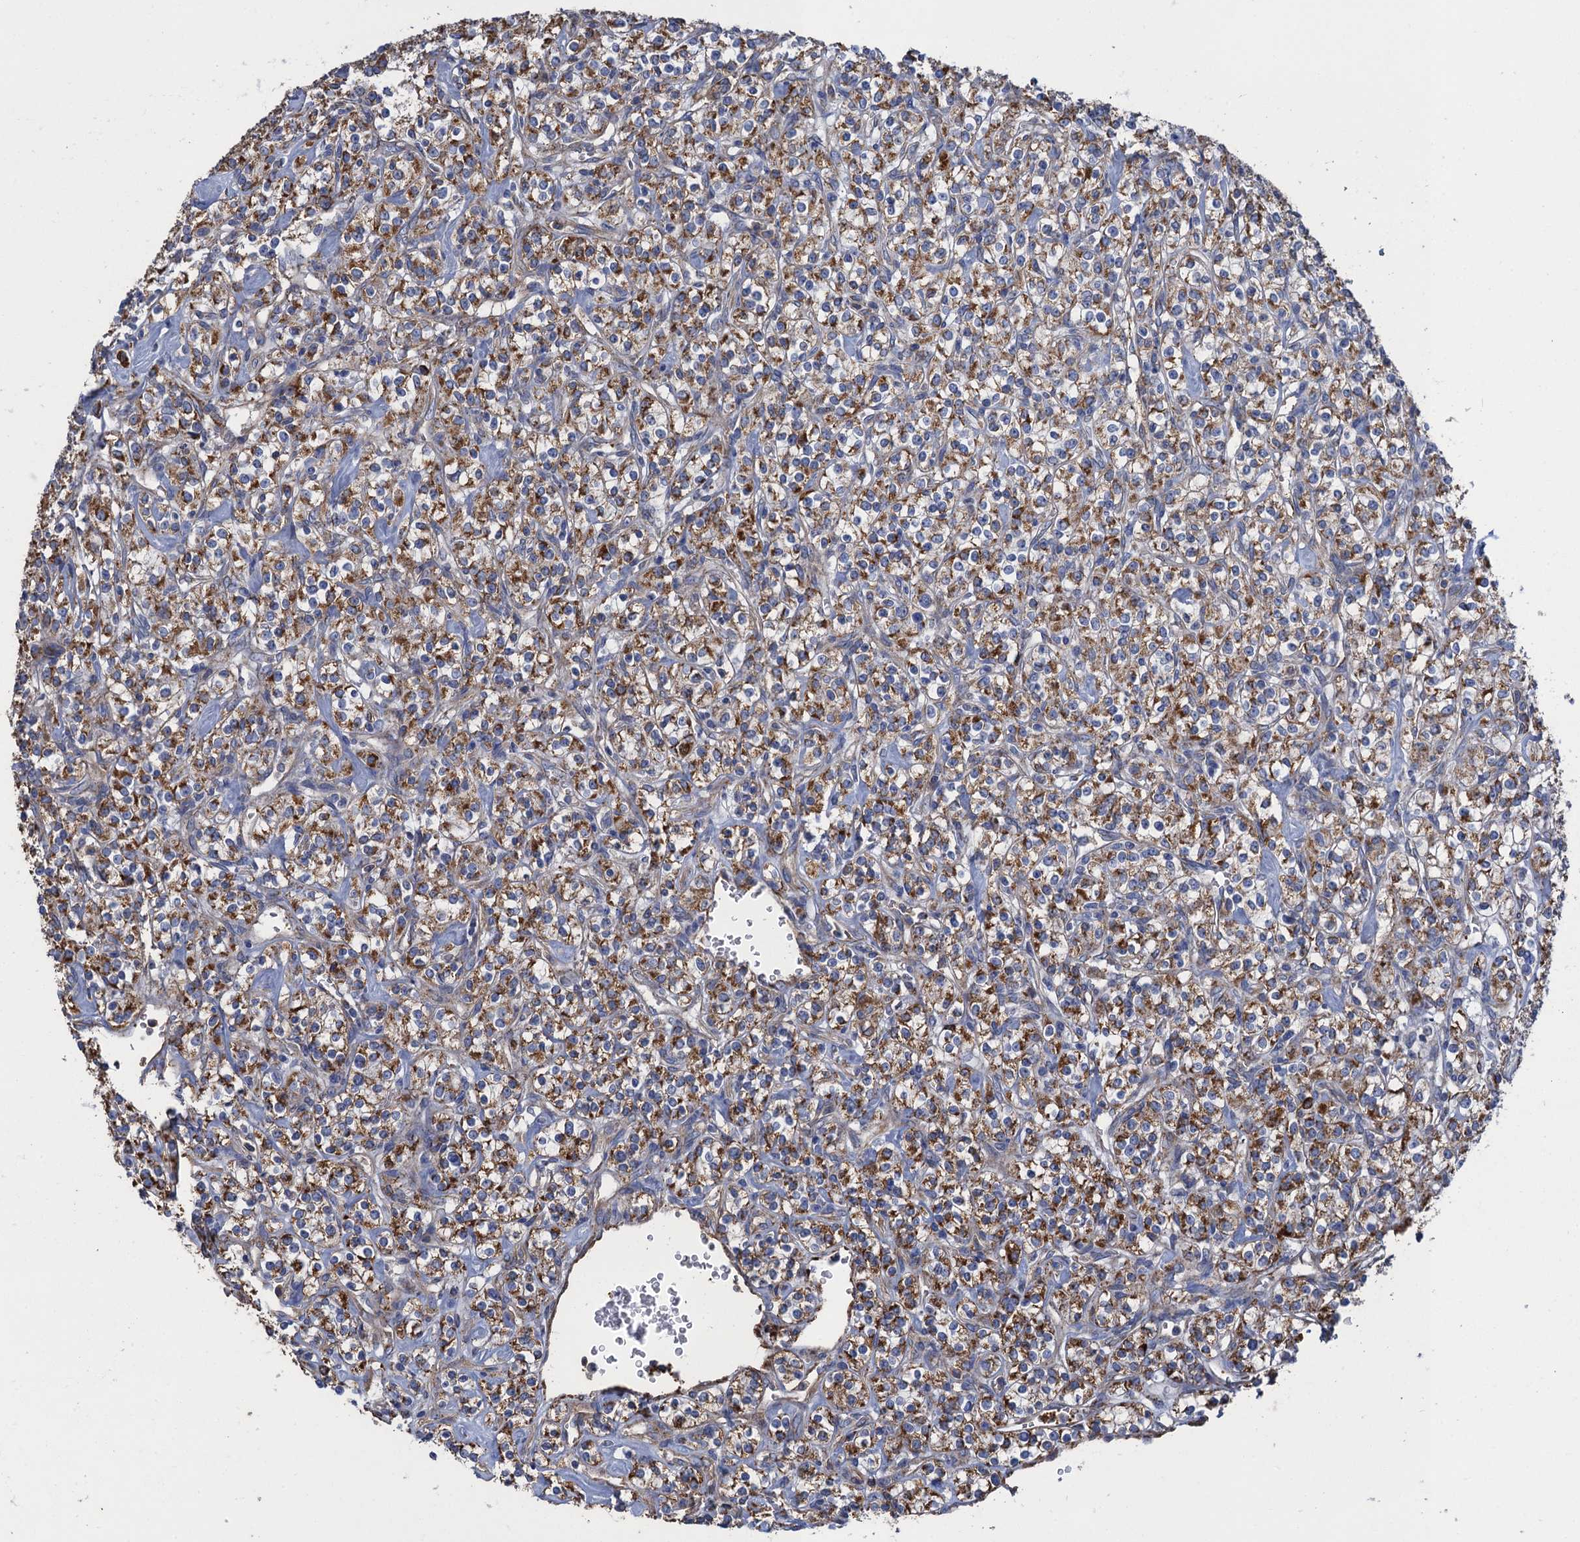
{"staining": {"intensity": "moderate", "quantity": ">75%", "location": "cytoplasmic/membranous"}, "tissue": "renal cancer", "cell_type": "Tumor cells", "image_type": "cancer", "snomed": [{"axis": "morphology", "description": "Adenocarcinoma, NOS"}, {"axis": "topography", "description": "Kidney"}], "caption": "Tumor cells display medium levels of moderate cytoplasmic/membranous expression in about >75% of cells in renal cancer. (Brightfield microscopy of DAB IHC at high magnification).", "gene": "GCSH", "patient": {"sex": "male", "age": 77}}